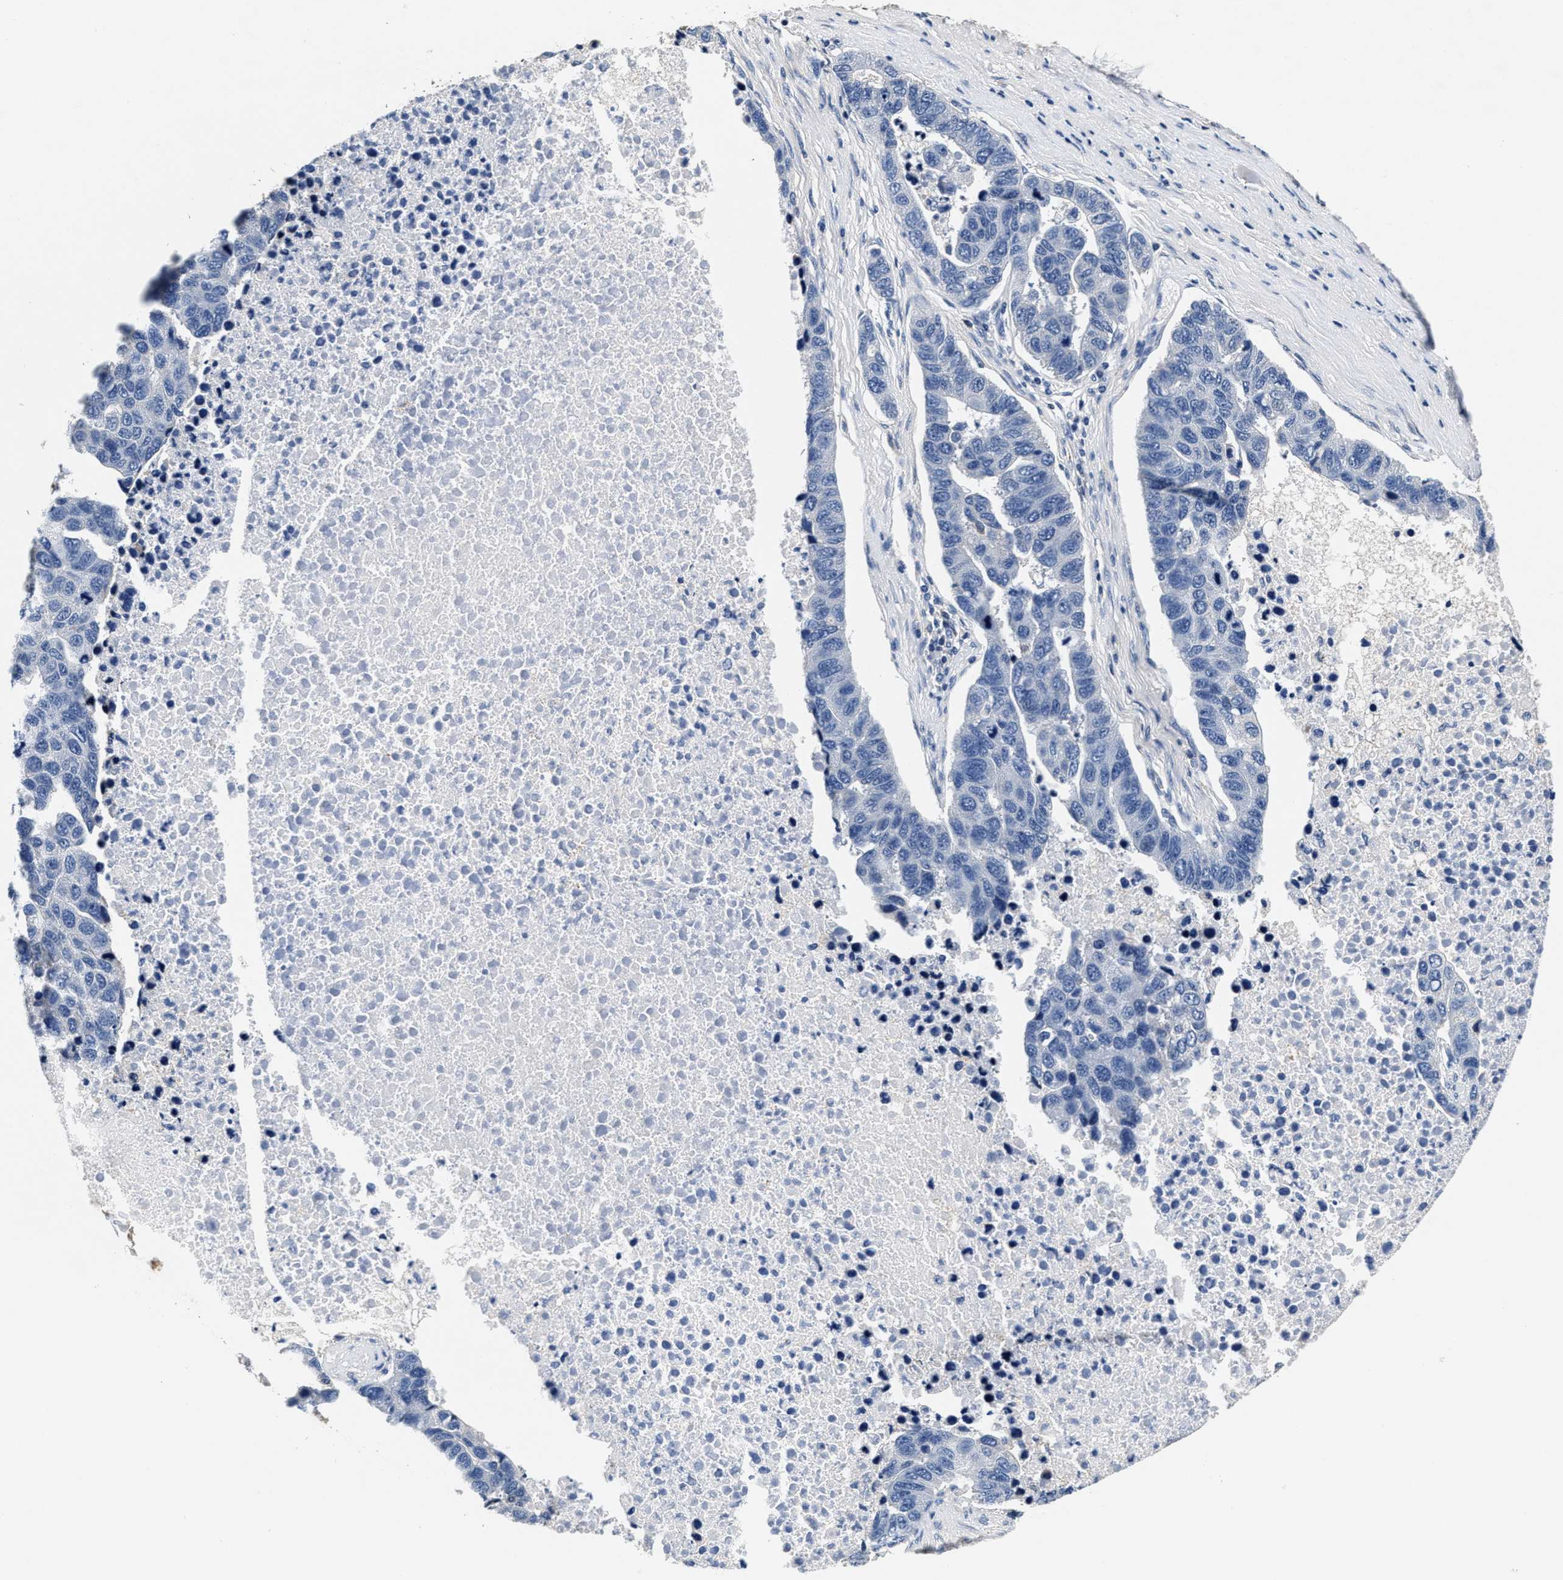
{"staining": {"intensity": "negative", "quantity": "none", "location": "none"}, "tissue": "pancreatic cancer", "cell_type": "Tumor cells", "image_type": "cancer", "snomed": [{"axis": "morphology", "description": "Adenocarcinoma, NOS"}, {"axis": "topography", "description": "Pancreas"}], "caption": "DAB immunohistochemical staining of human pancreatic cancer (adenocarcinoma) shows no significant positivity in tumor cells.", "gene": "ANKIB1", "patient": {"sex": "female", "age": 61}}